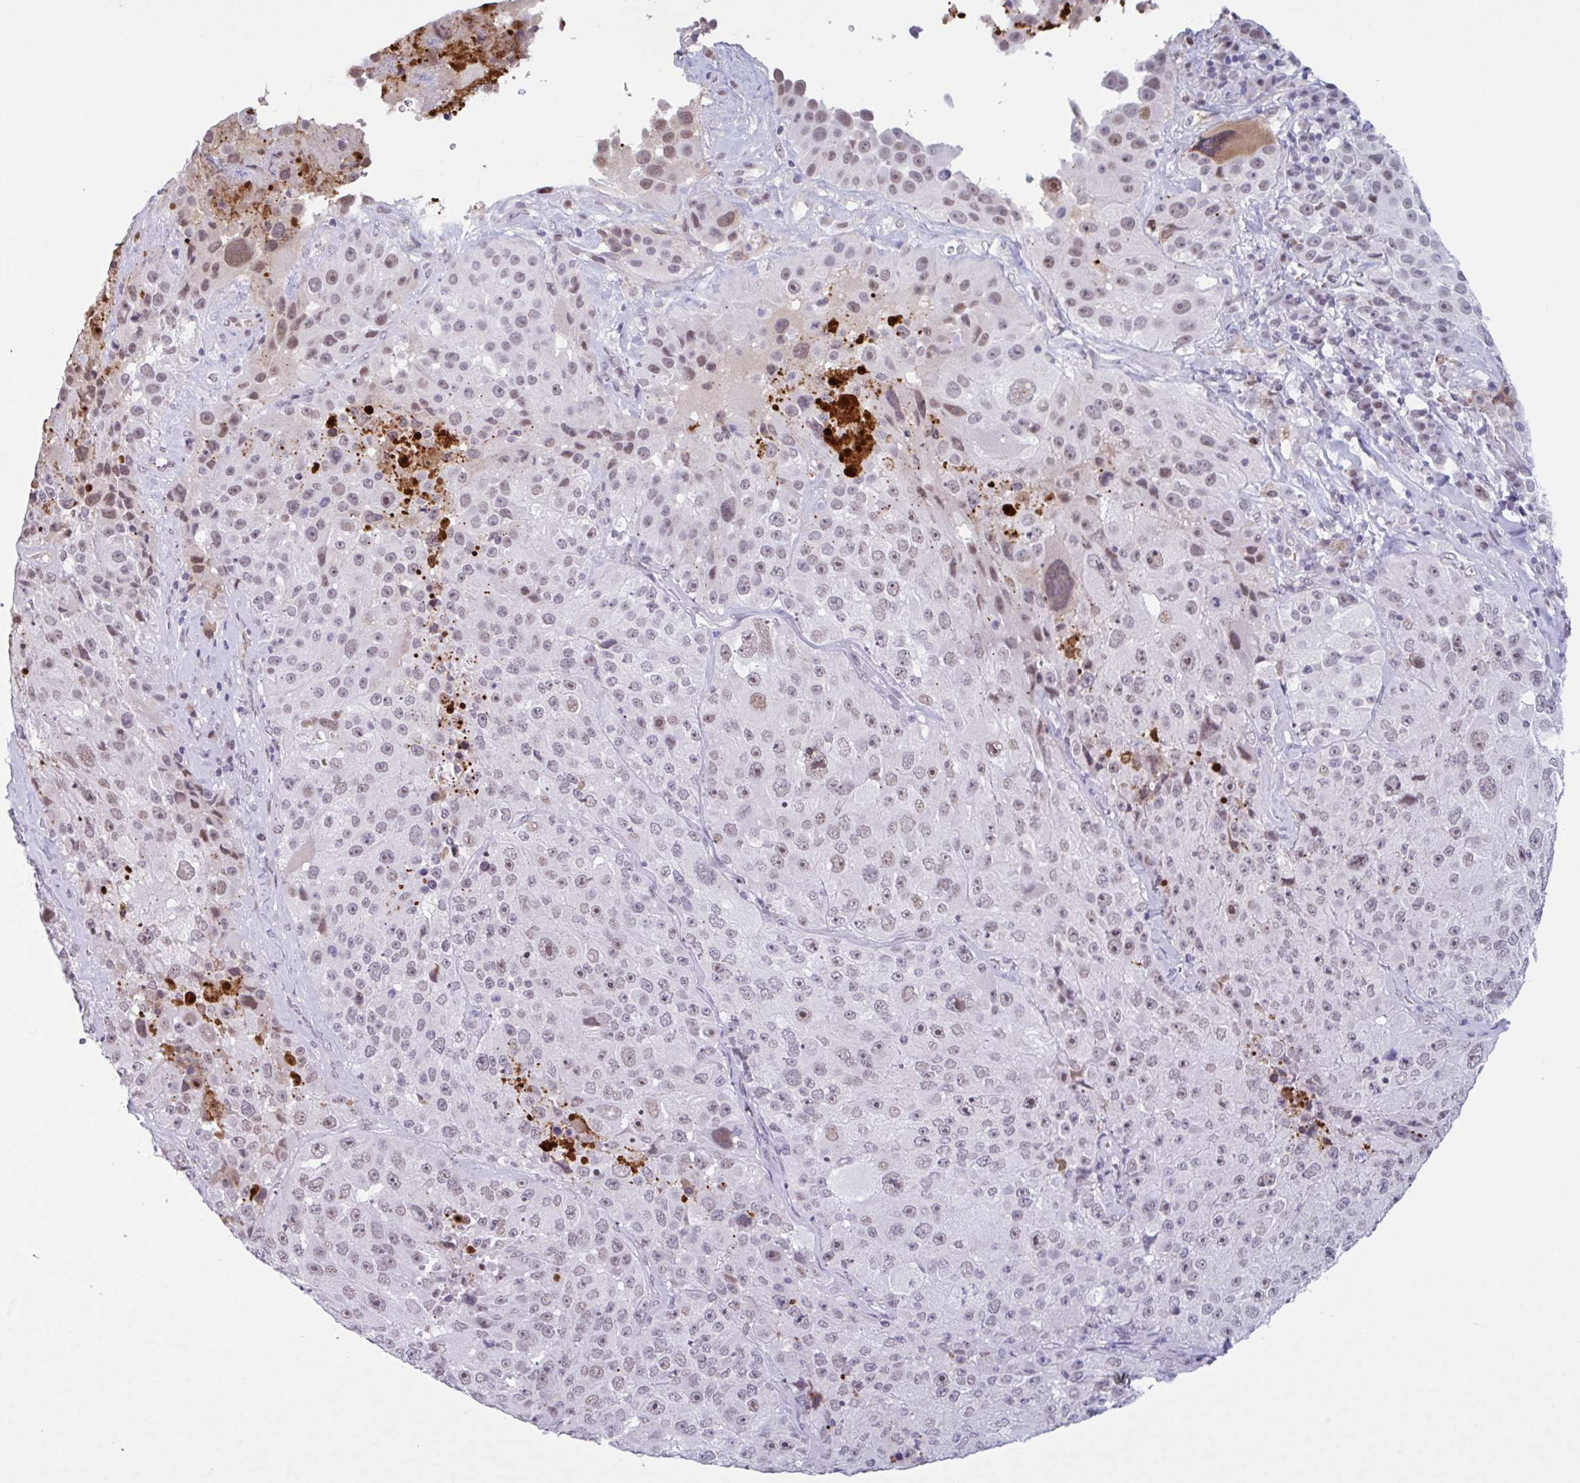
{"staining": {"intensity": "moderate", "quantity": "25%-75%", "location": "nuclear"}, "tissue": "melanoma", "cell_type": "Tumor cells", "image_type": "cancer", "snomed": [{"axis": "morphology", "description": "Malignant melanoma, Metastatic site"}, {"axis": "topography", "description": "Lymph node"}], "caption": "Melanoma tissue exhibits moderate nuclear staining in about 25%-75% of tumor cells, visualized by immunohistochemistry. The staining is performed using DAB (3,3'-diaminobenzidine) brown chromogen to label protein expression. The nuclei are counter-stained blue using hematoxylin.", "gene": "PLG", "patient": {"sex": "male", "age": 62}}